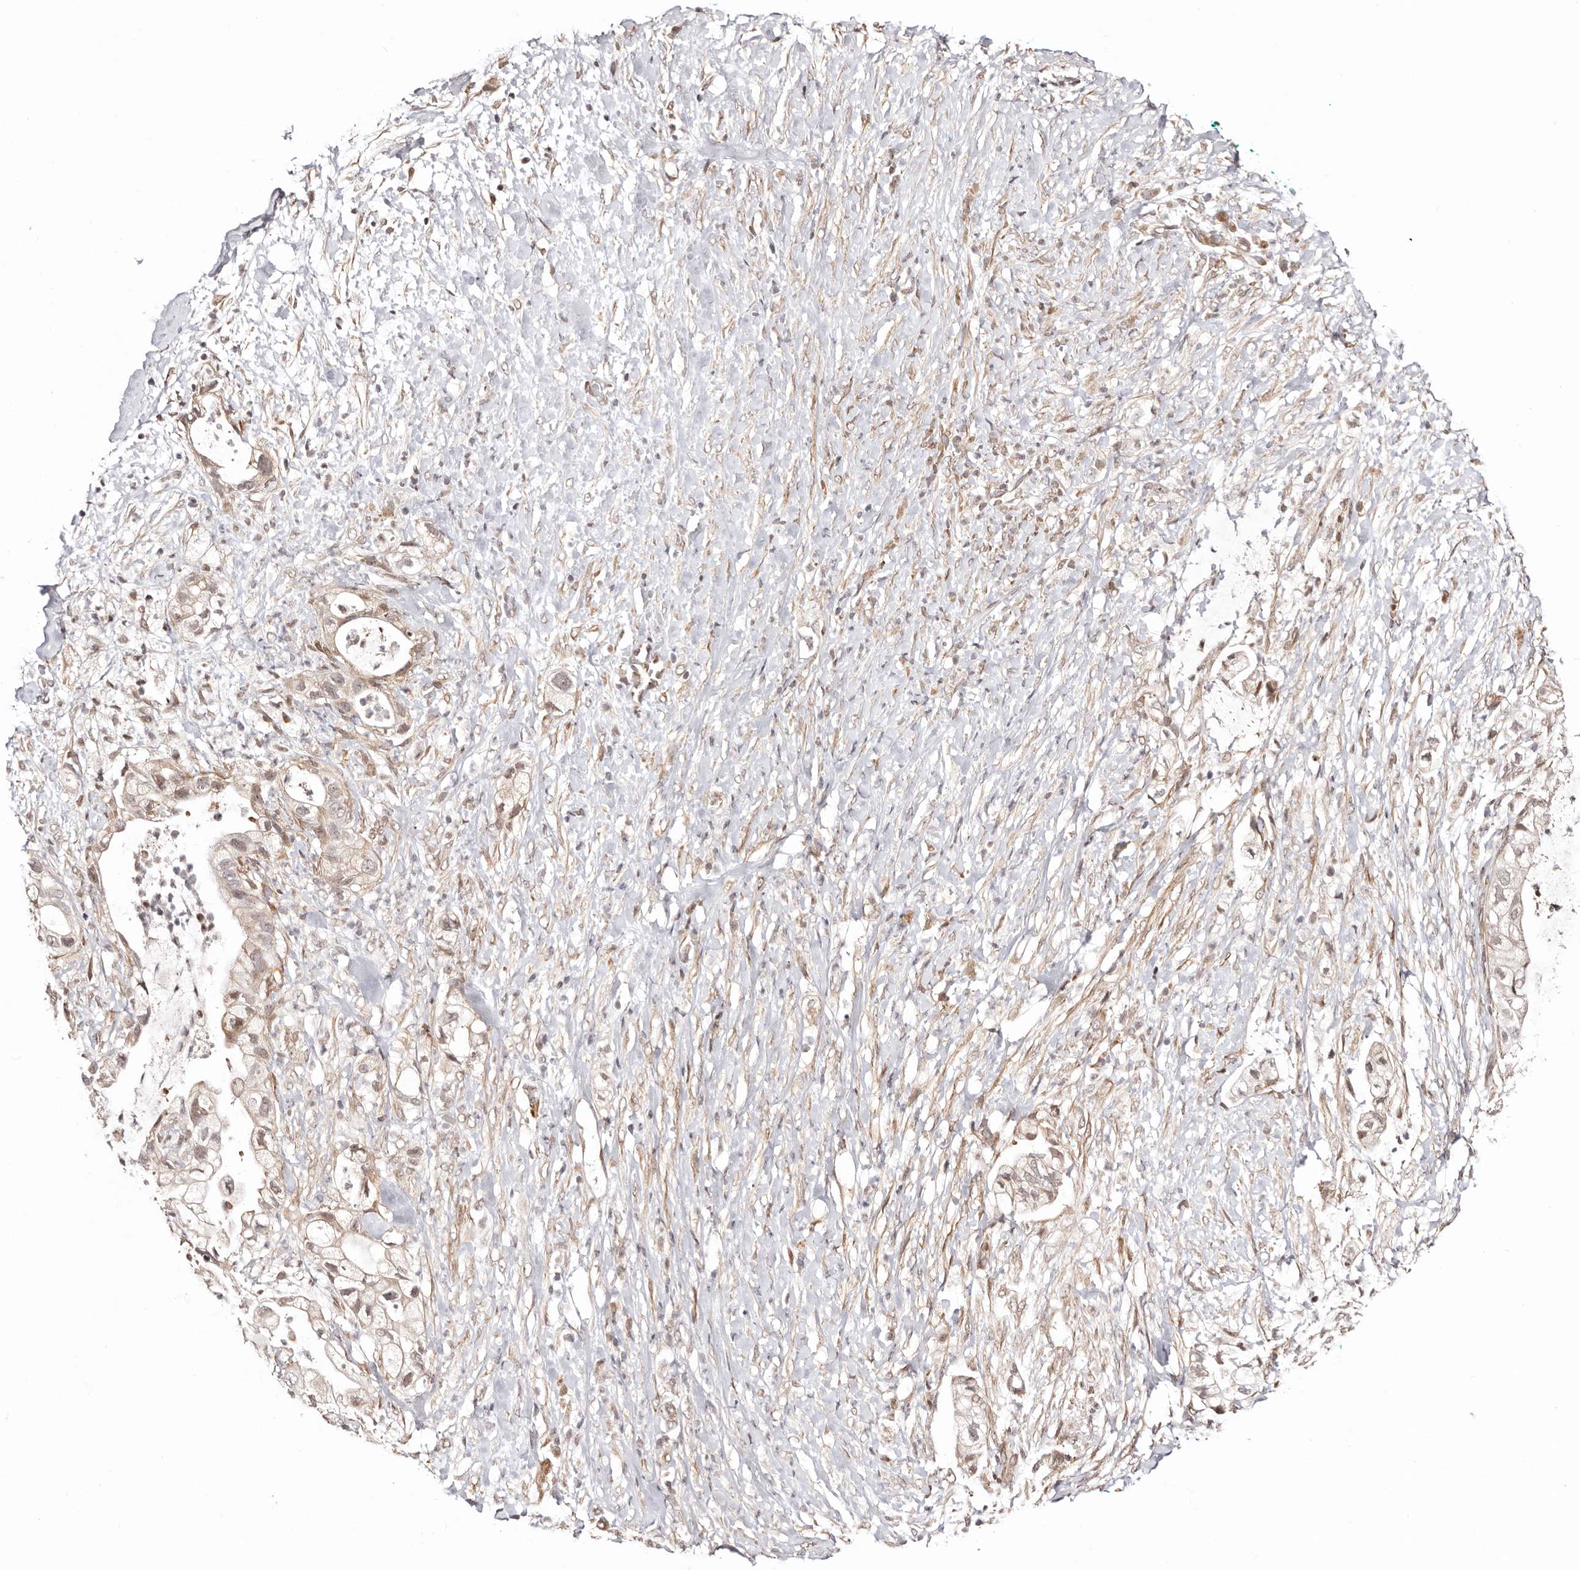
{"staining": {"intensity": "weak", "quantity": "25%-75%", "location": "cytoplasmic/membranous"}, "tissue": "pancreatic cancer", "cell_type": "Tumor cells", "image_type": "cancer", "snomed": [{"axis": "morphology", "description": "Adenocarcinoma, NOS"}, {"axis": "topography", "description": "Pancreas"}], "caption": "IHC (DAB) staining of pancreatic cancer demonstrates weak cytoplasmic/membranous protein staining in about 25%-75% of tumor cells. The staining is performed using DAB (3,3'-diaminobenzidine) brown chromogen to label protein expression. The nuclei are counter-stained blue using hematoxylin.", "gene": "HIVEP3", "patient": {"sex": "male", "age": 53}}